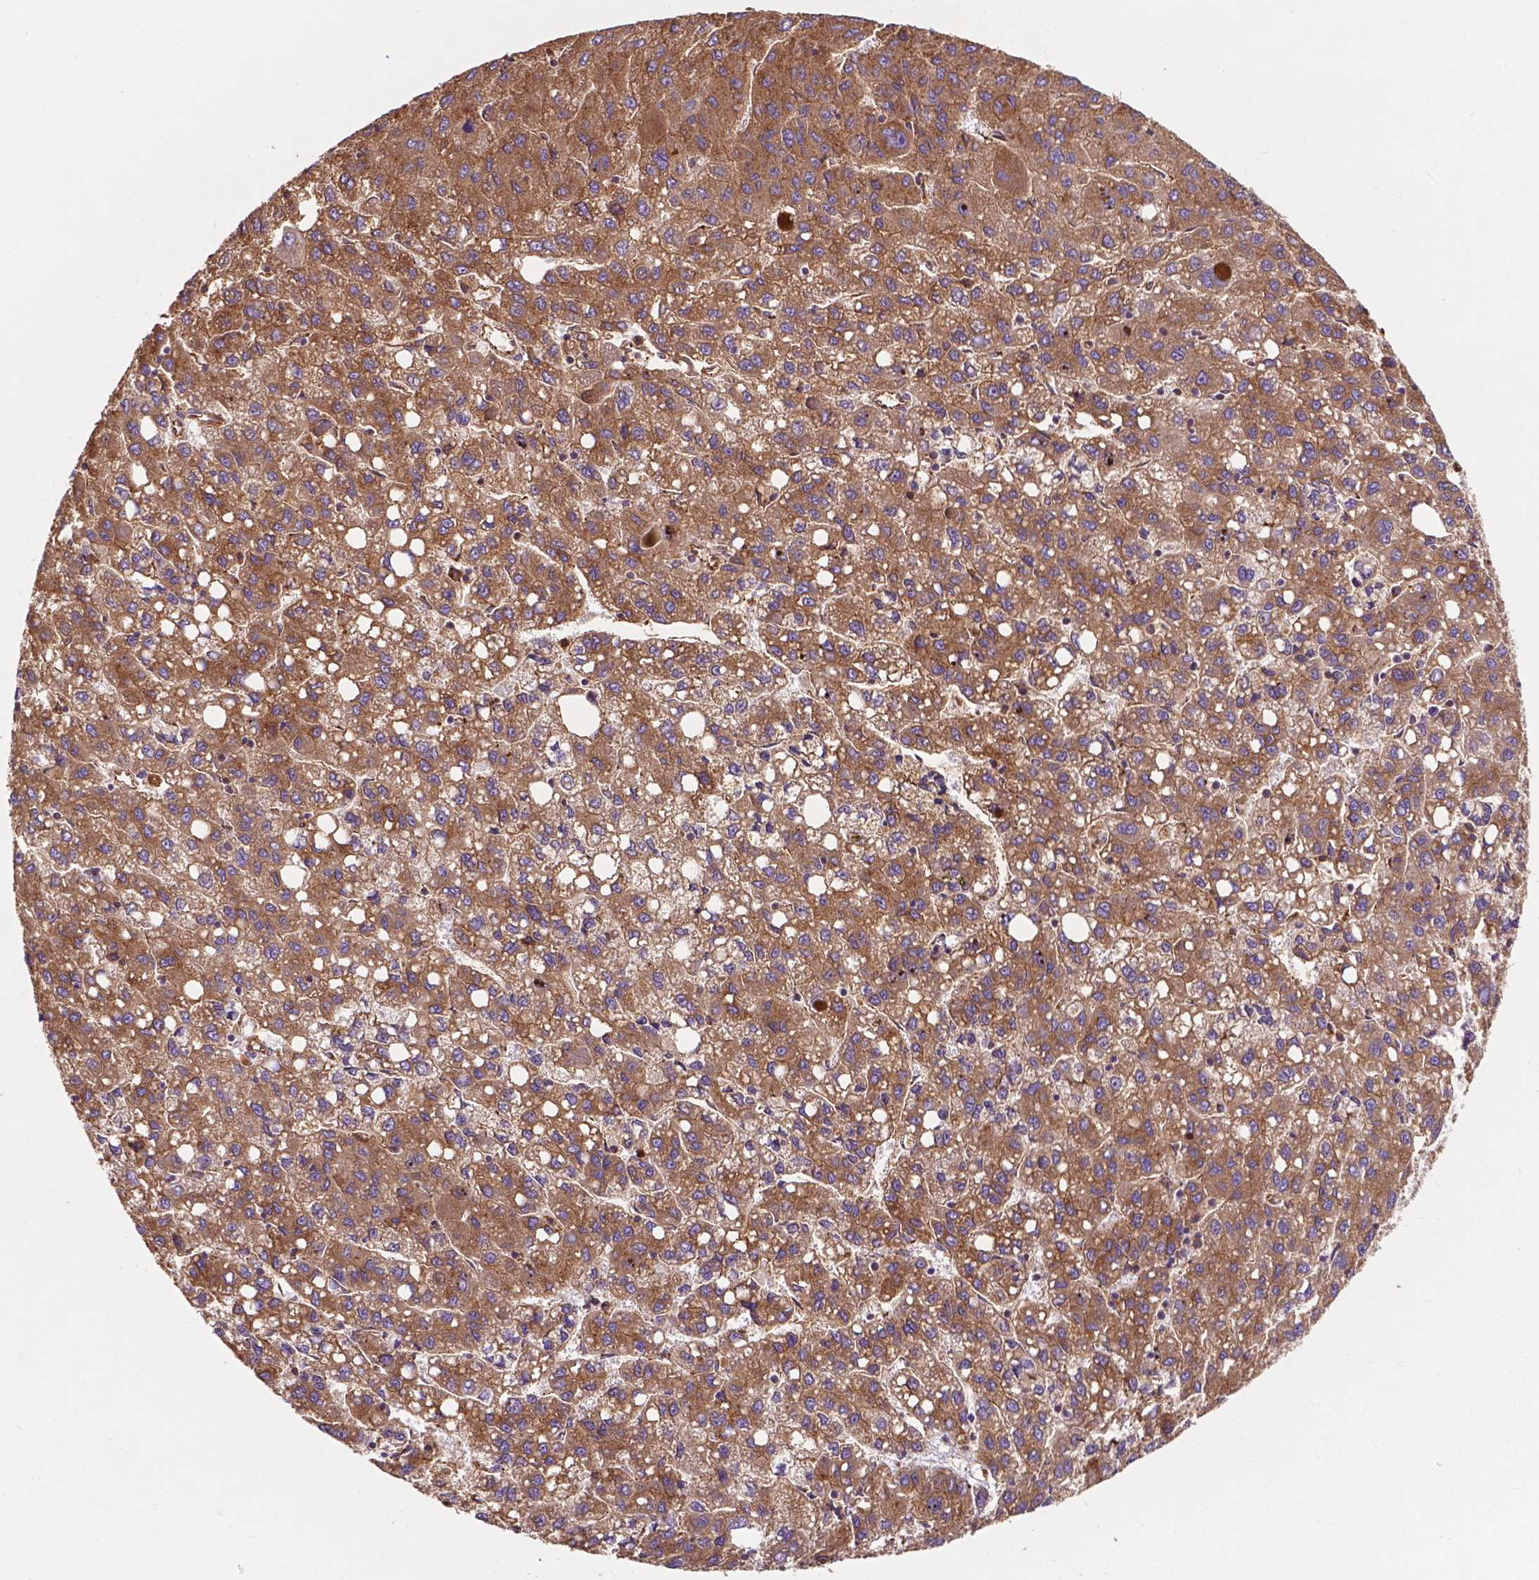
{"staining": {"intensity": "moderate", "quantity": ">75%", "location": "cytoplasmic/membranous"}, "tissue": "liver cancer", "cell_type": "Tumor cells", "image_type": "cancer", "snomed": [{"axis": "morphology", "description": "Carcinoma, Hepatocellular, NOS"}, {"axis": "topography", "description": "Liver"}], "caption": "A medium amount of moderate cytoplasmic/membranous expression is seen in approximately >75% of tumor cells in hepatocellular carcinoma (liver) tissue.", "gene": "CCDC71L", "patient": {"sex": "female", "age": 82}}